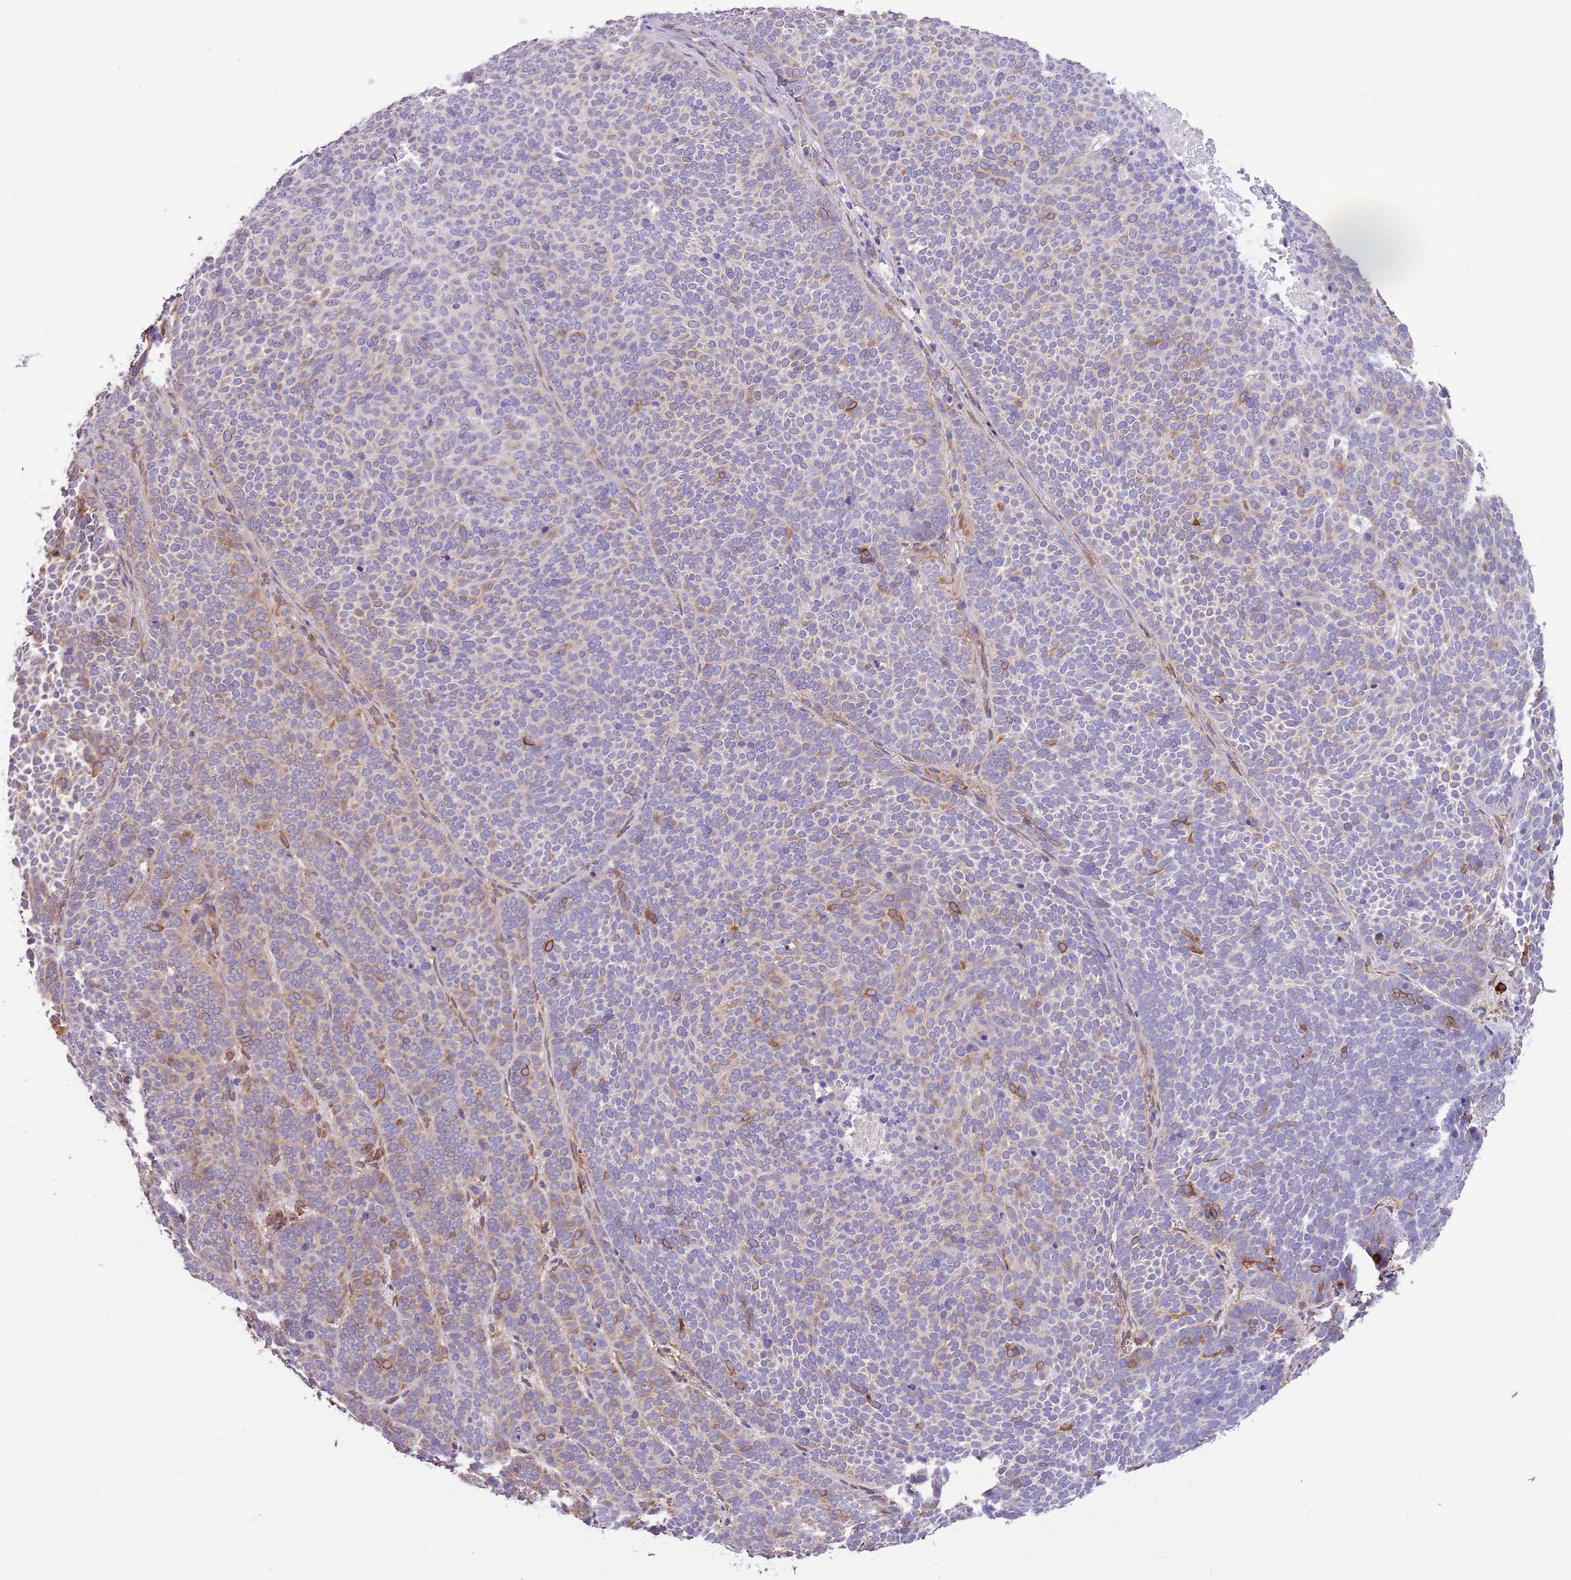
{"staining": {"intensity": "weak", "quantity": "<25%", "location": "cytoplasmic/membranous"}, "tissue": "skin cancer", "cell_type": "Tumor cells", "image_type": "cancer", "snomed": [{"axis": "morphology", "description": "Basal cell carcinoma"}, {"axis": "topography", "description": "Skin"}], "caption": "Immunohistochemistry of human basal cell carcinoma (skin) exhibits no expression in tumor cells.", "gene": "RFK", "patient": {"sex": "female", "age": 77}}